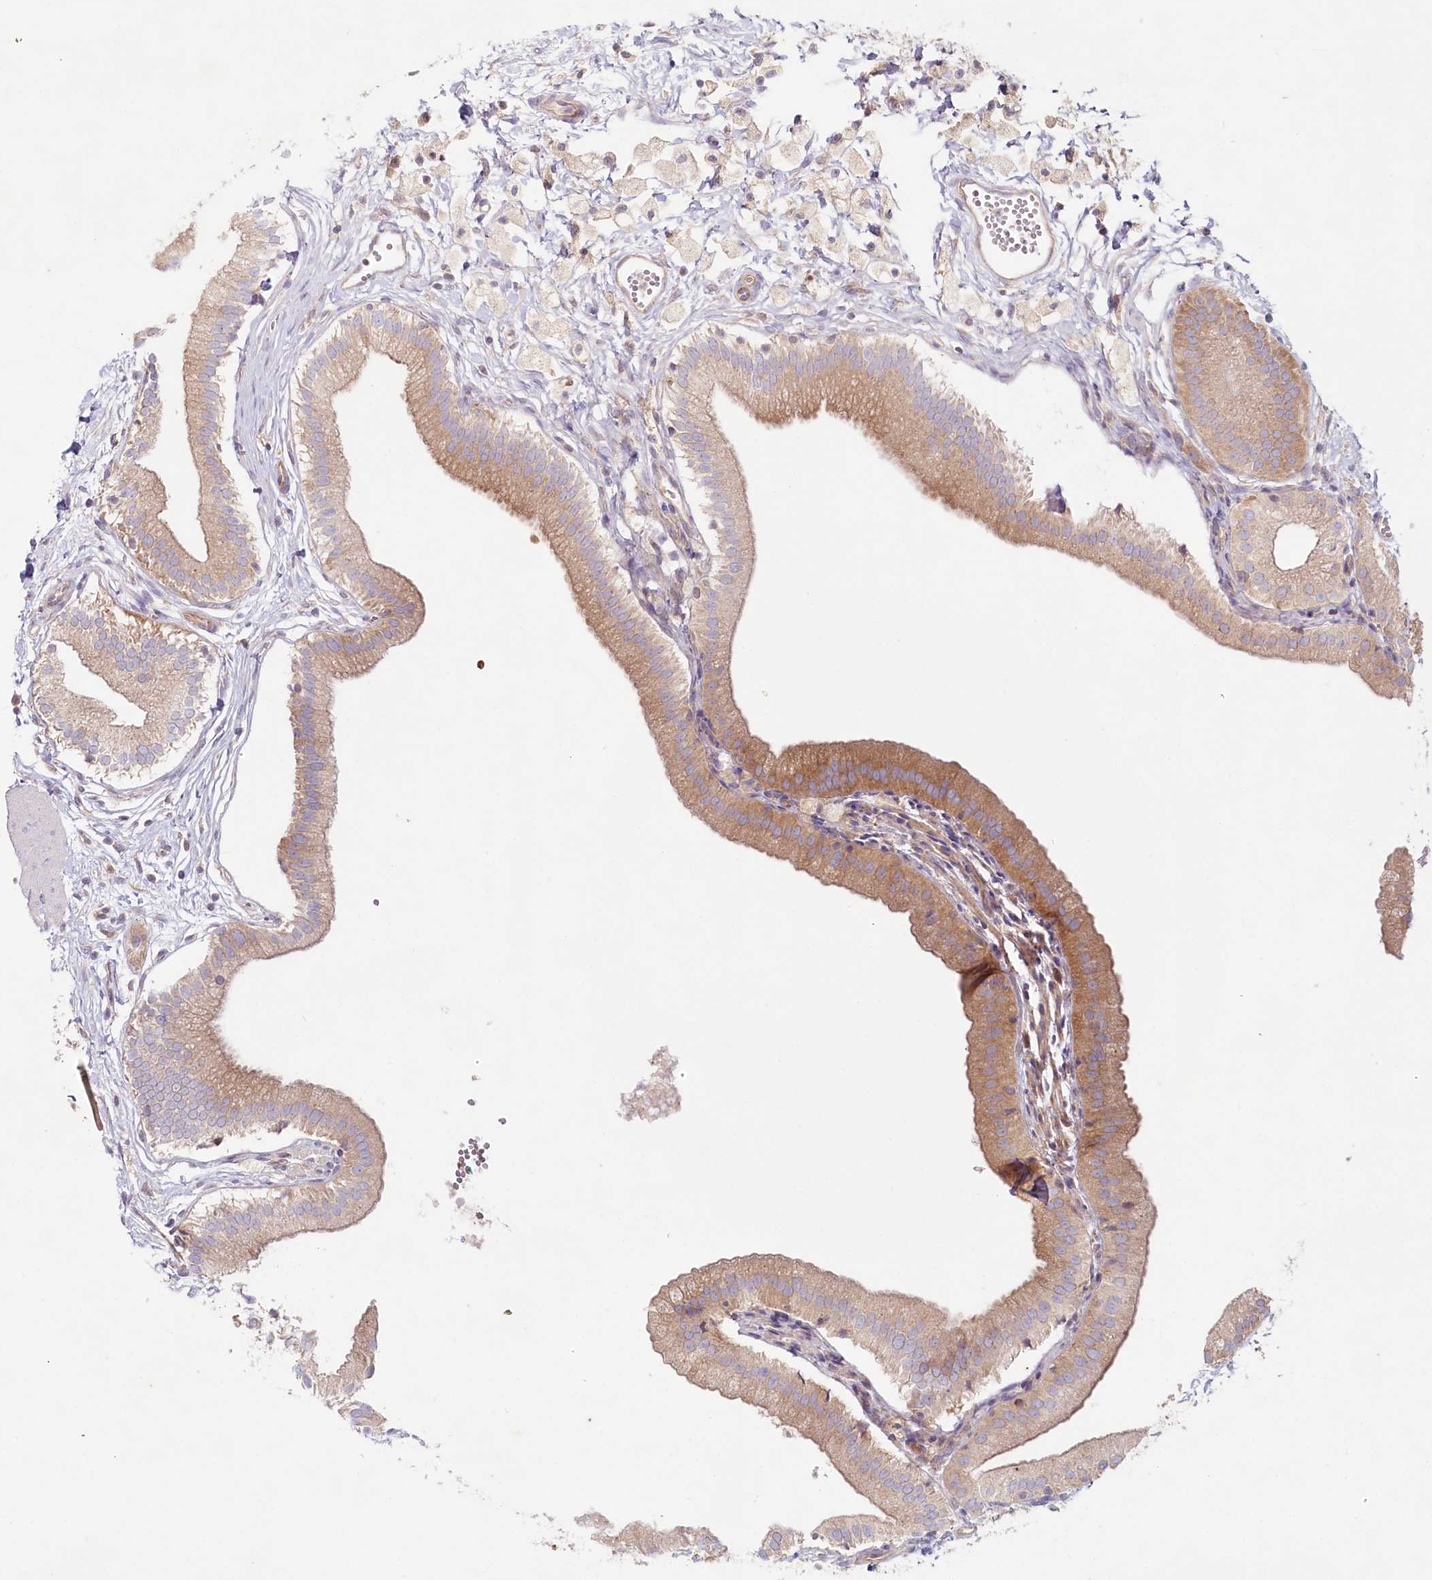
{"staining": {"intensity": "moderate", "quantity": ">75%", "location": "cytoplasmic/membranous"}, "tissue": "gallbladder", "cell_type": "Glandular cells", "image_type": "normal", "snomed": [{"axis": "morphology", "description": "Normal tissue, NOS"}, {"axis": "topography", "description": "Gallbladder"}], "caption": "The micrograph shows immunohistochemical staining of normal gallbladder. There is moderate cytoplasmic/membranous expression is identified in about >75% of glandular cells.", "gene": "TNIP1", "patient": {"sex": "male", "age": 55}}